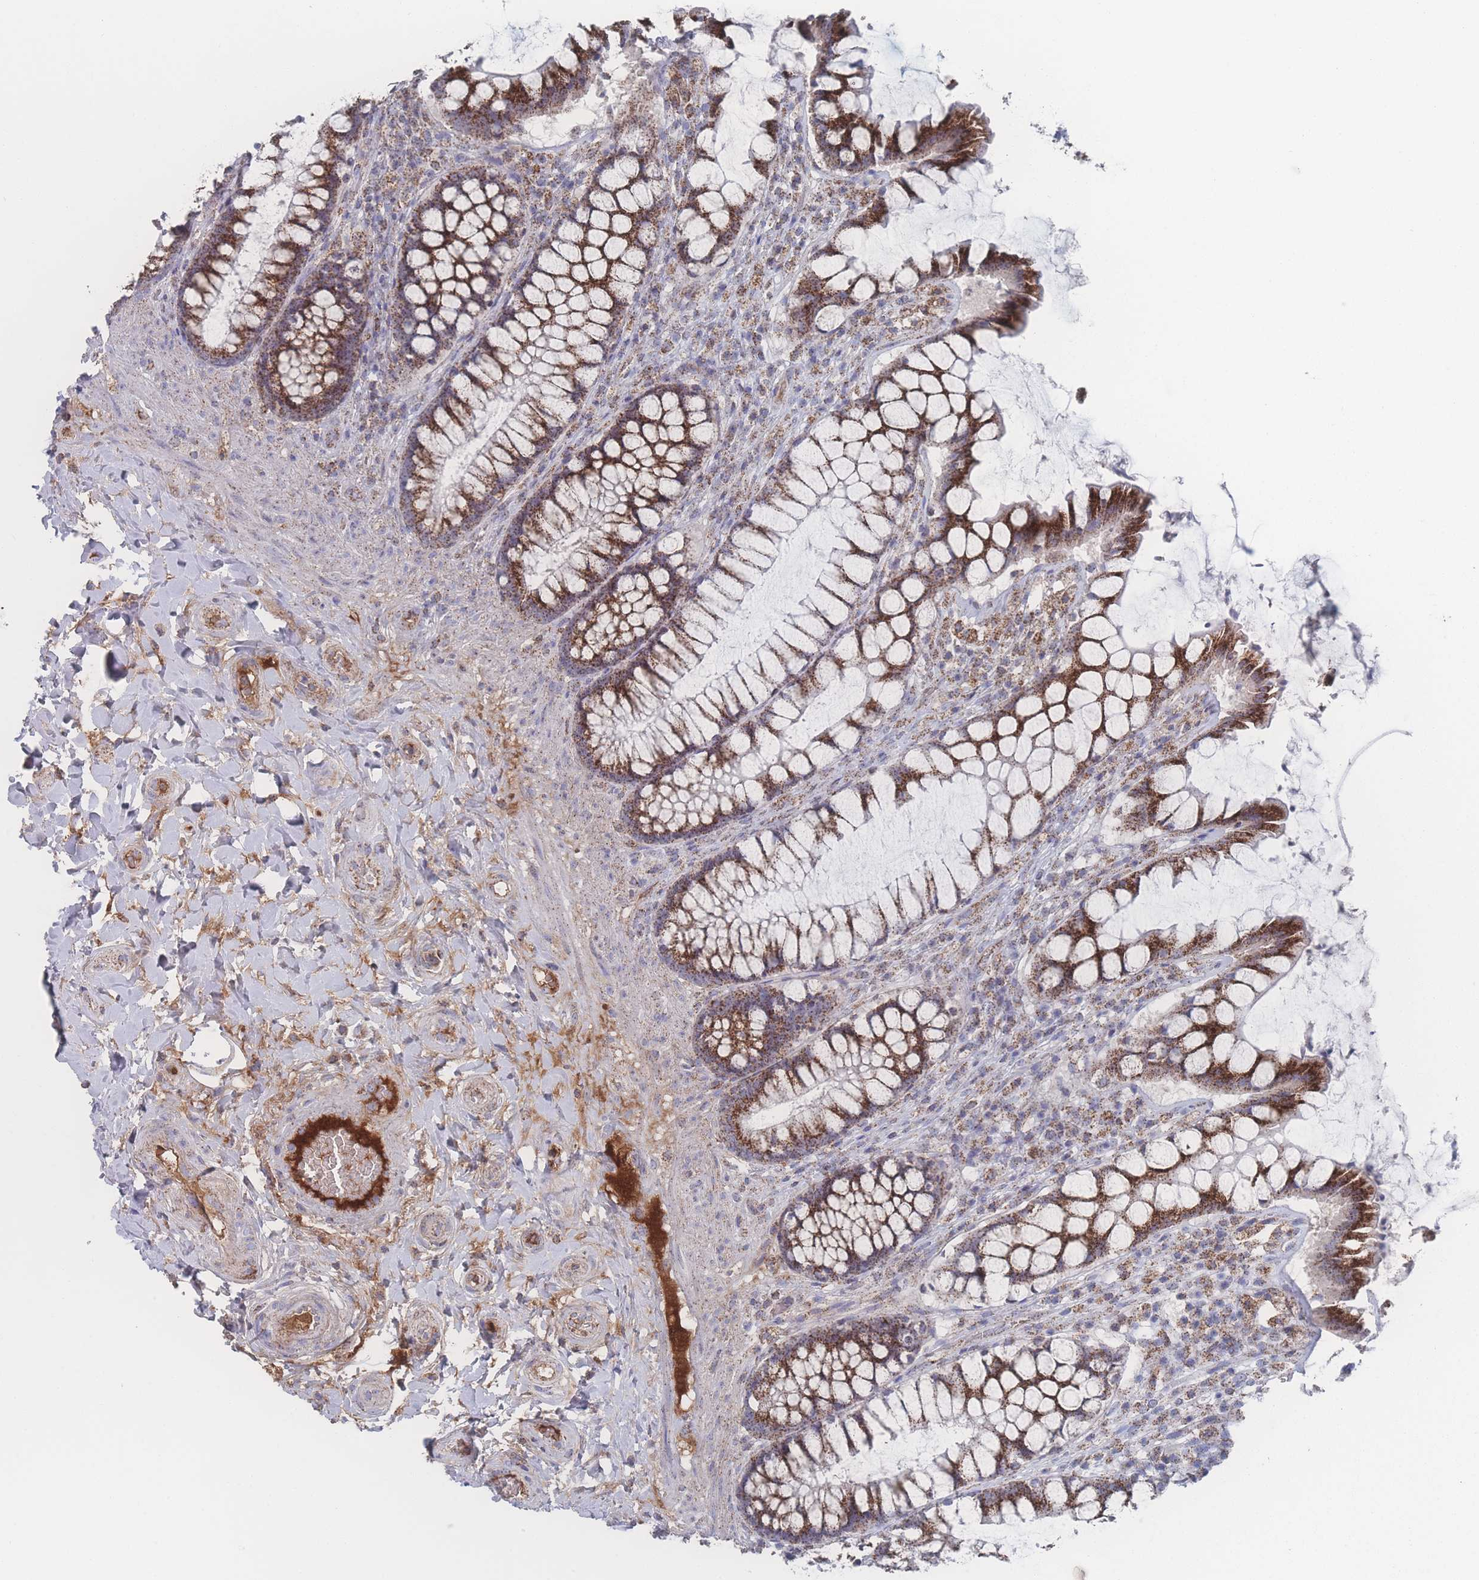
{"staining": {"intensity": "strong", "quantity": ">75%", "location": "cytoplasmic/membranous"}, "tissue": "rectum", "cell_type": "Glandular cells", "image_type": "normal", "snomed": [{"axis": "morphology", "description": "Normal tissue, NOS"}, {"axis": "topography", "description": "Rectum"}], "caption": "Immunohistochemical staining of normal rectum reveals strong cytoplasmic/membranous protein positivity in about >75% of glandular cells.", "gene": "PEX14", "patient": {"sex": "female", "age": 58}}